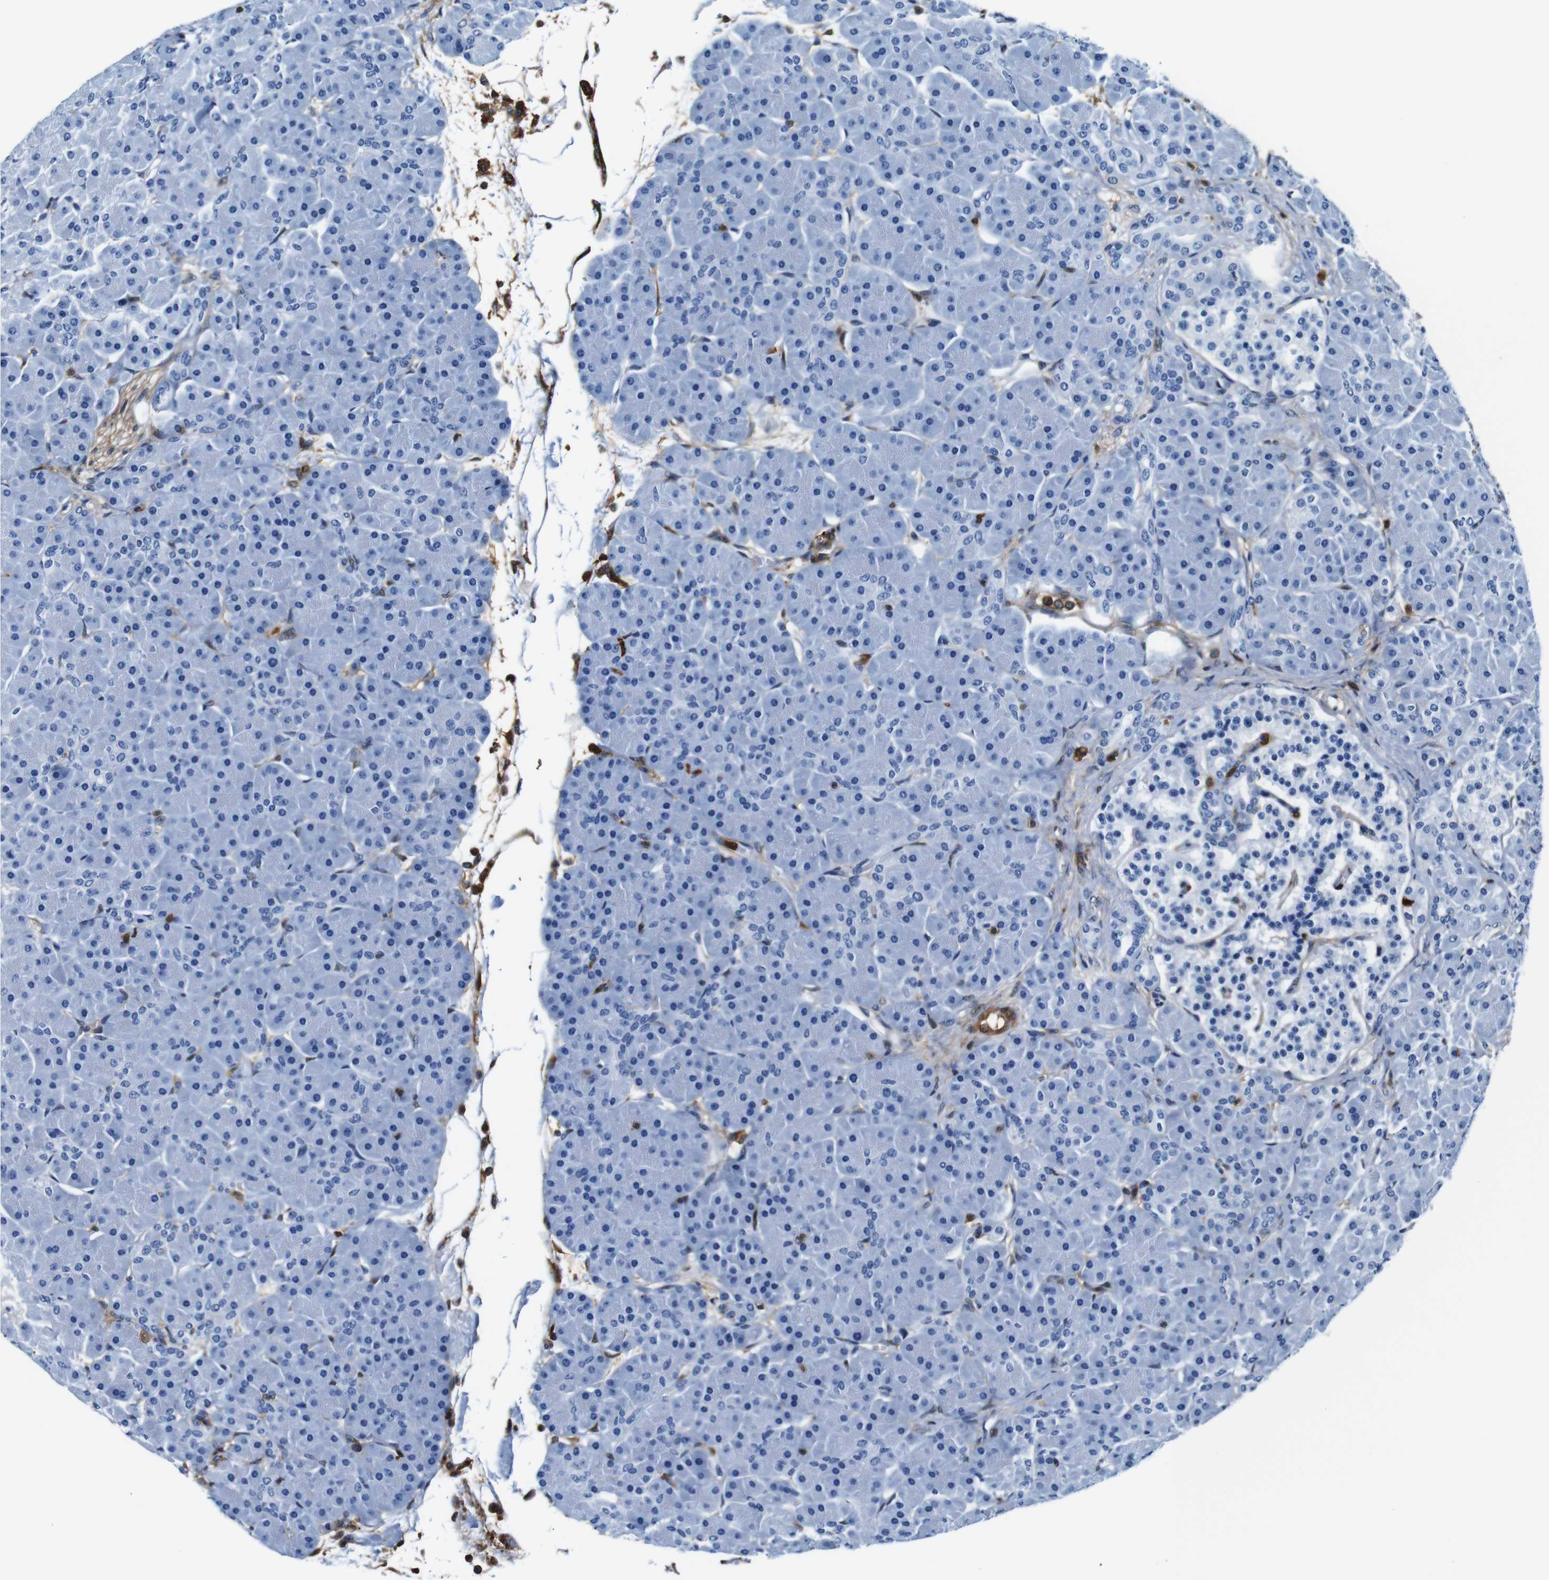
{"staining": {"intensity": "negative", "quantity": "none", "location": "none"}, "tissue": "pancreas", "cell_type": "Exocrine glandular cells", "image_type": "normal", "snomed": [{"axis": "morphology", "description": "Normal tissue, NOS"}, {"axis": "topography", "description": "Pancreas"}], "caption": "This is a histopathology image of immunohistochemistry staining of benign pancreas, which shows no expression in exocrine glandular cells. (Stains: DAB (3,3'-diaminobenzidine) immunohistochemistry with hematoxylin counter stain, Microscopy: brightfield microscopy at high magnification).", "gene": "ANXA1", "patient": {"sex": "male", "age": 66}}